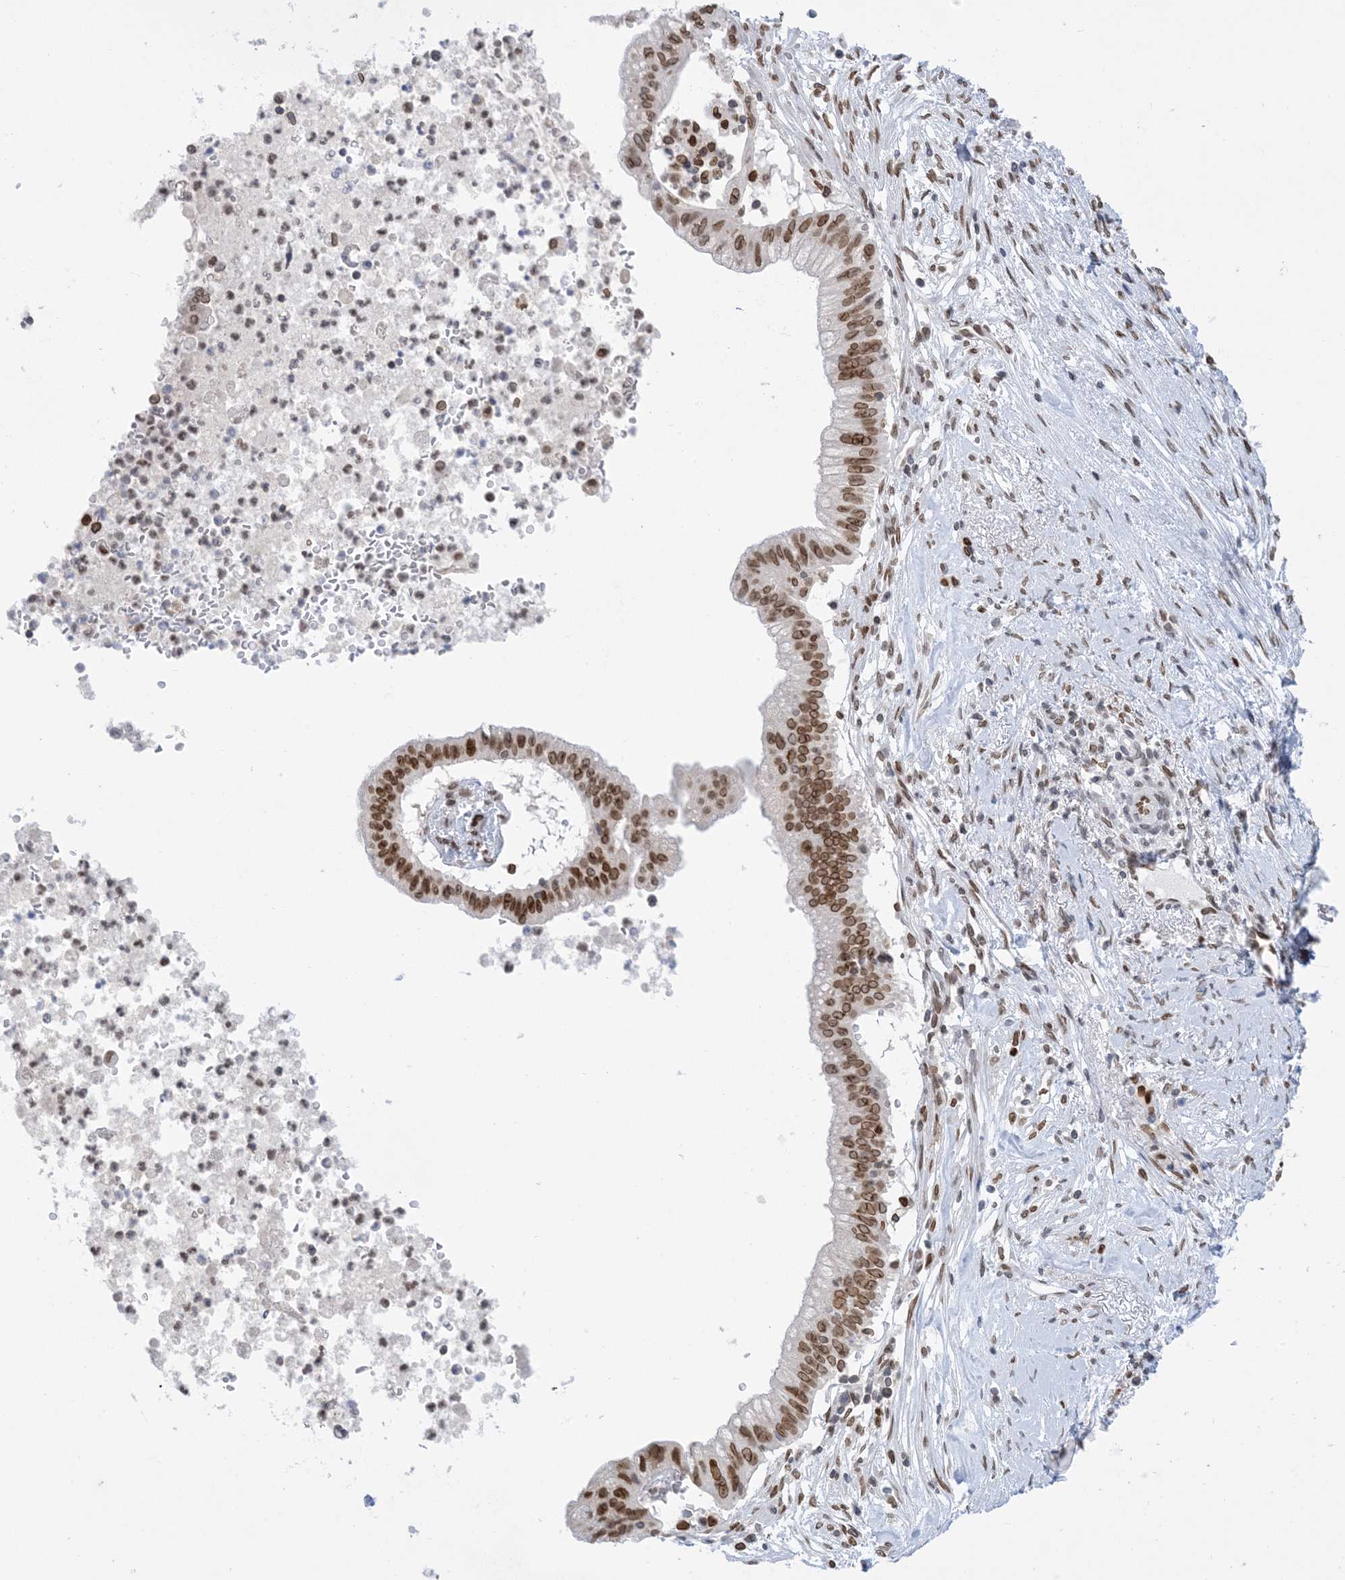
{"staining": {"intensity": "strong", "quantity": ">75%", "location": "nuclear"}, "tissue": "pancreatic cancer", "cell_type": "Tumor cells", "image_type": "cancer", "snomed": [{"axis": "morphology", "description": "Adenocarcinoma, NOS"}, {"axis": "topography", "description": "Pancreas"}], "caption": "Immunohistochemistry photomicrograph of human pancreatic adenocarcinoma stained for a protein (brown), which shows high levels of strong nuclear positivity in approximately >75% of tumor cells.", "gene": "PCYT1A", "patient": {"sex": "male", "age": 68}}